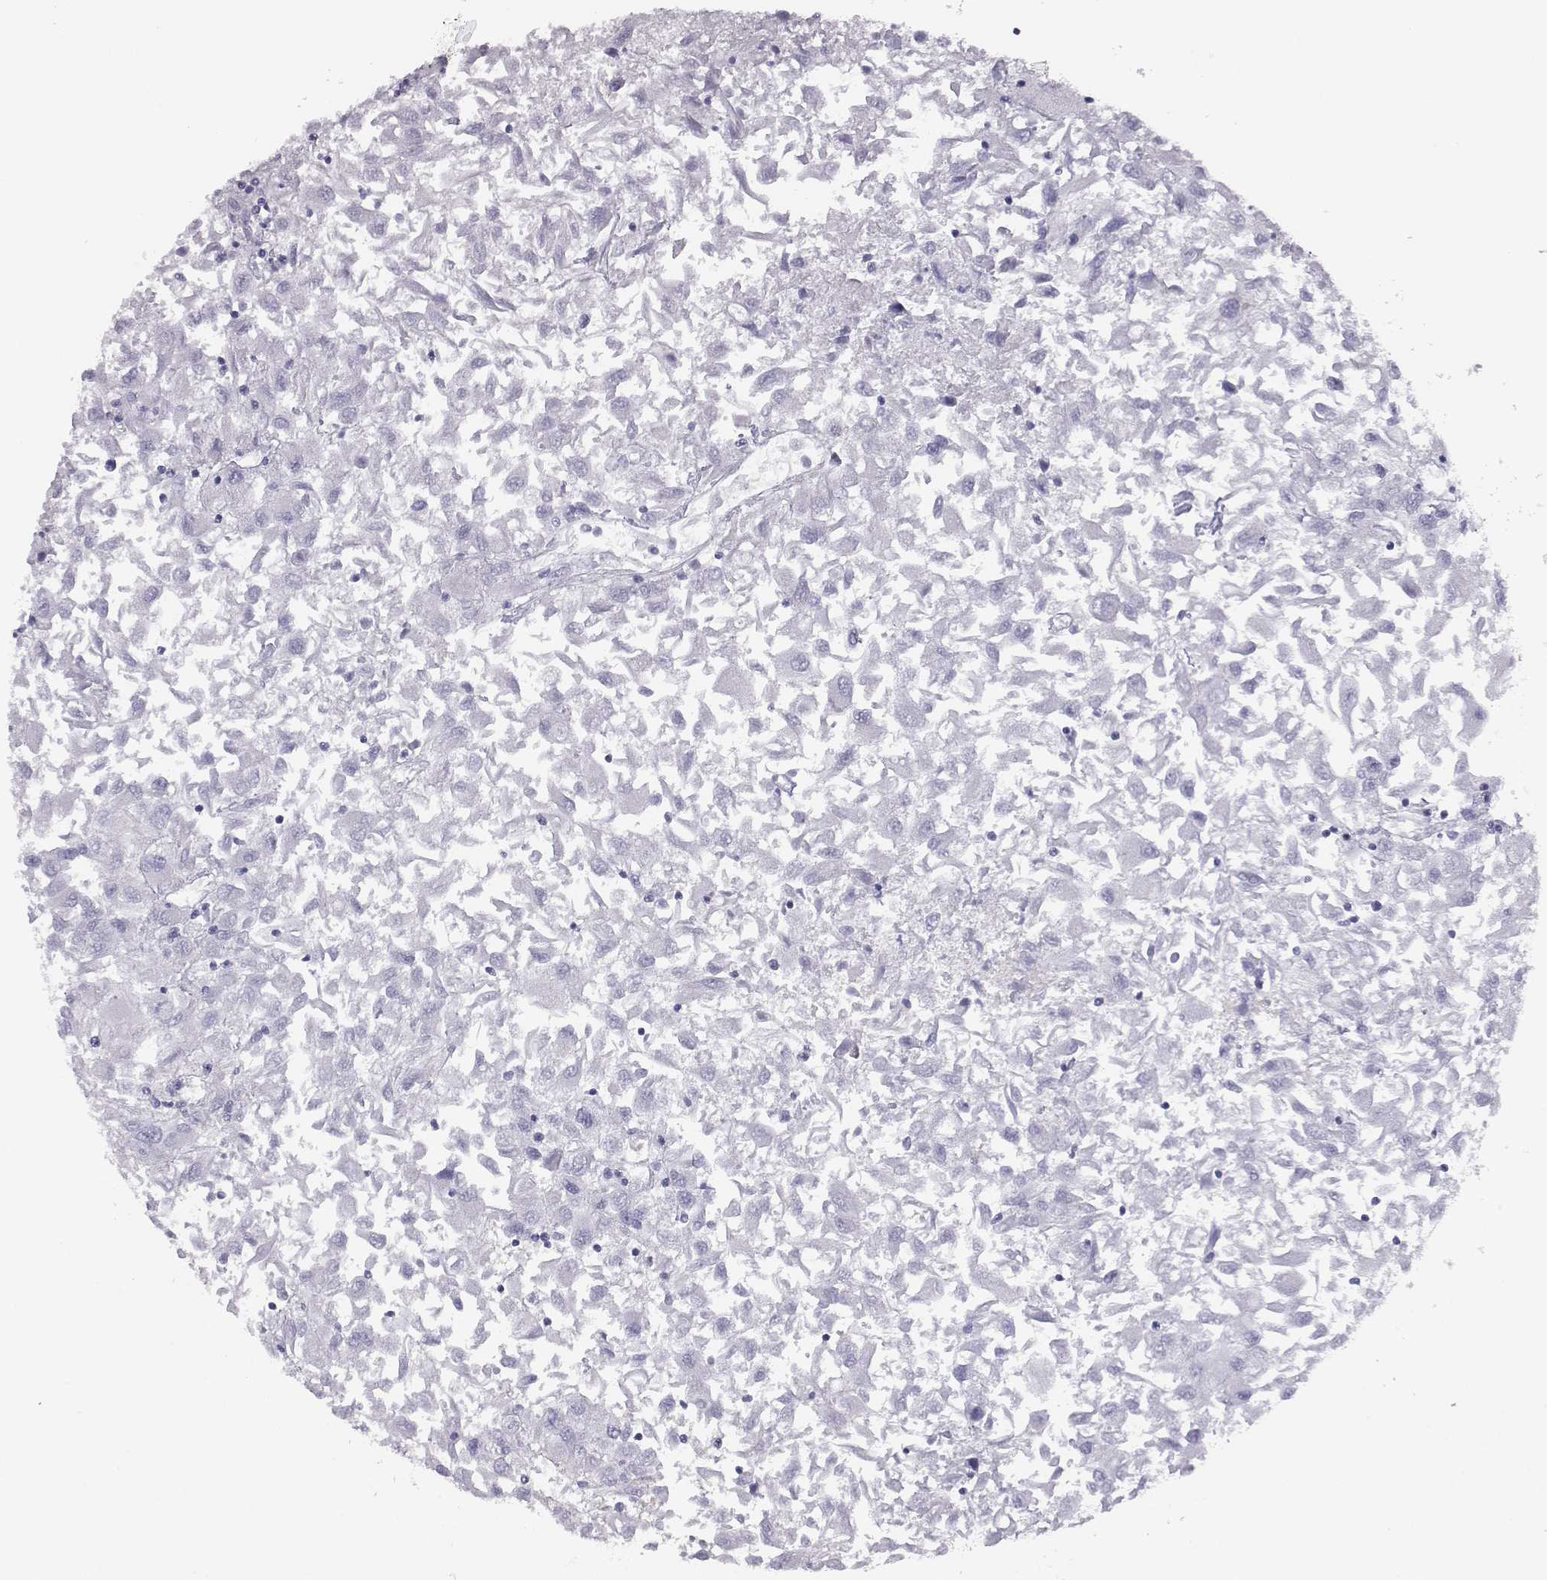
{"staining": {"intensity": "negative", "quantity": "none", "location": "none"}, "tissue": "renal cancer", "cell_type": "Tumor cells", "image_type": "cancer", "snomed": [{"axis": "morphology", "description": "Adenocarcinoma, NOS"}, {"axis": "topography", "description": "Kidney"}], "caption": "Renal adenocarcinoma was stained to show a protein in brown. There is no significant expression in tumor cells.", "gene": "ITLN2", "patient": {"sex": "female", "age": 76}}